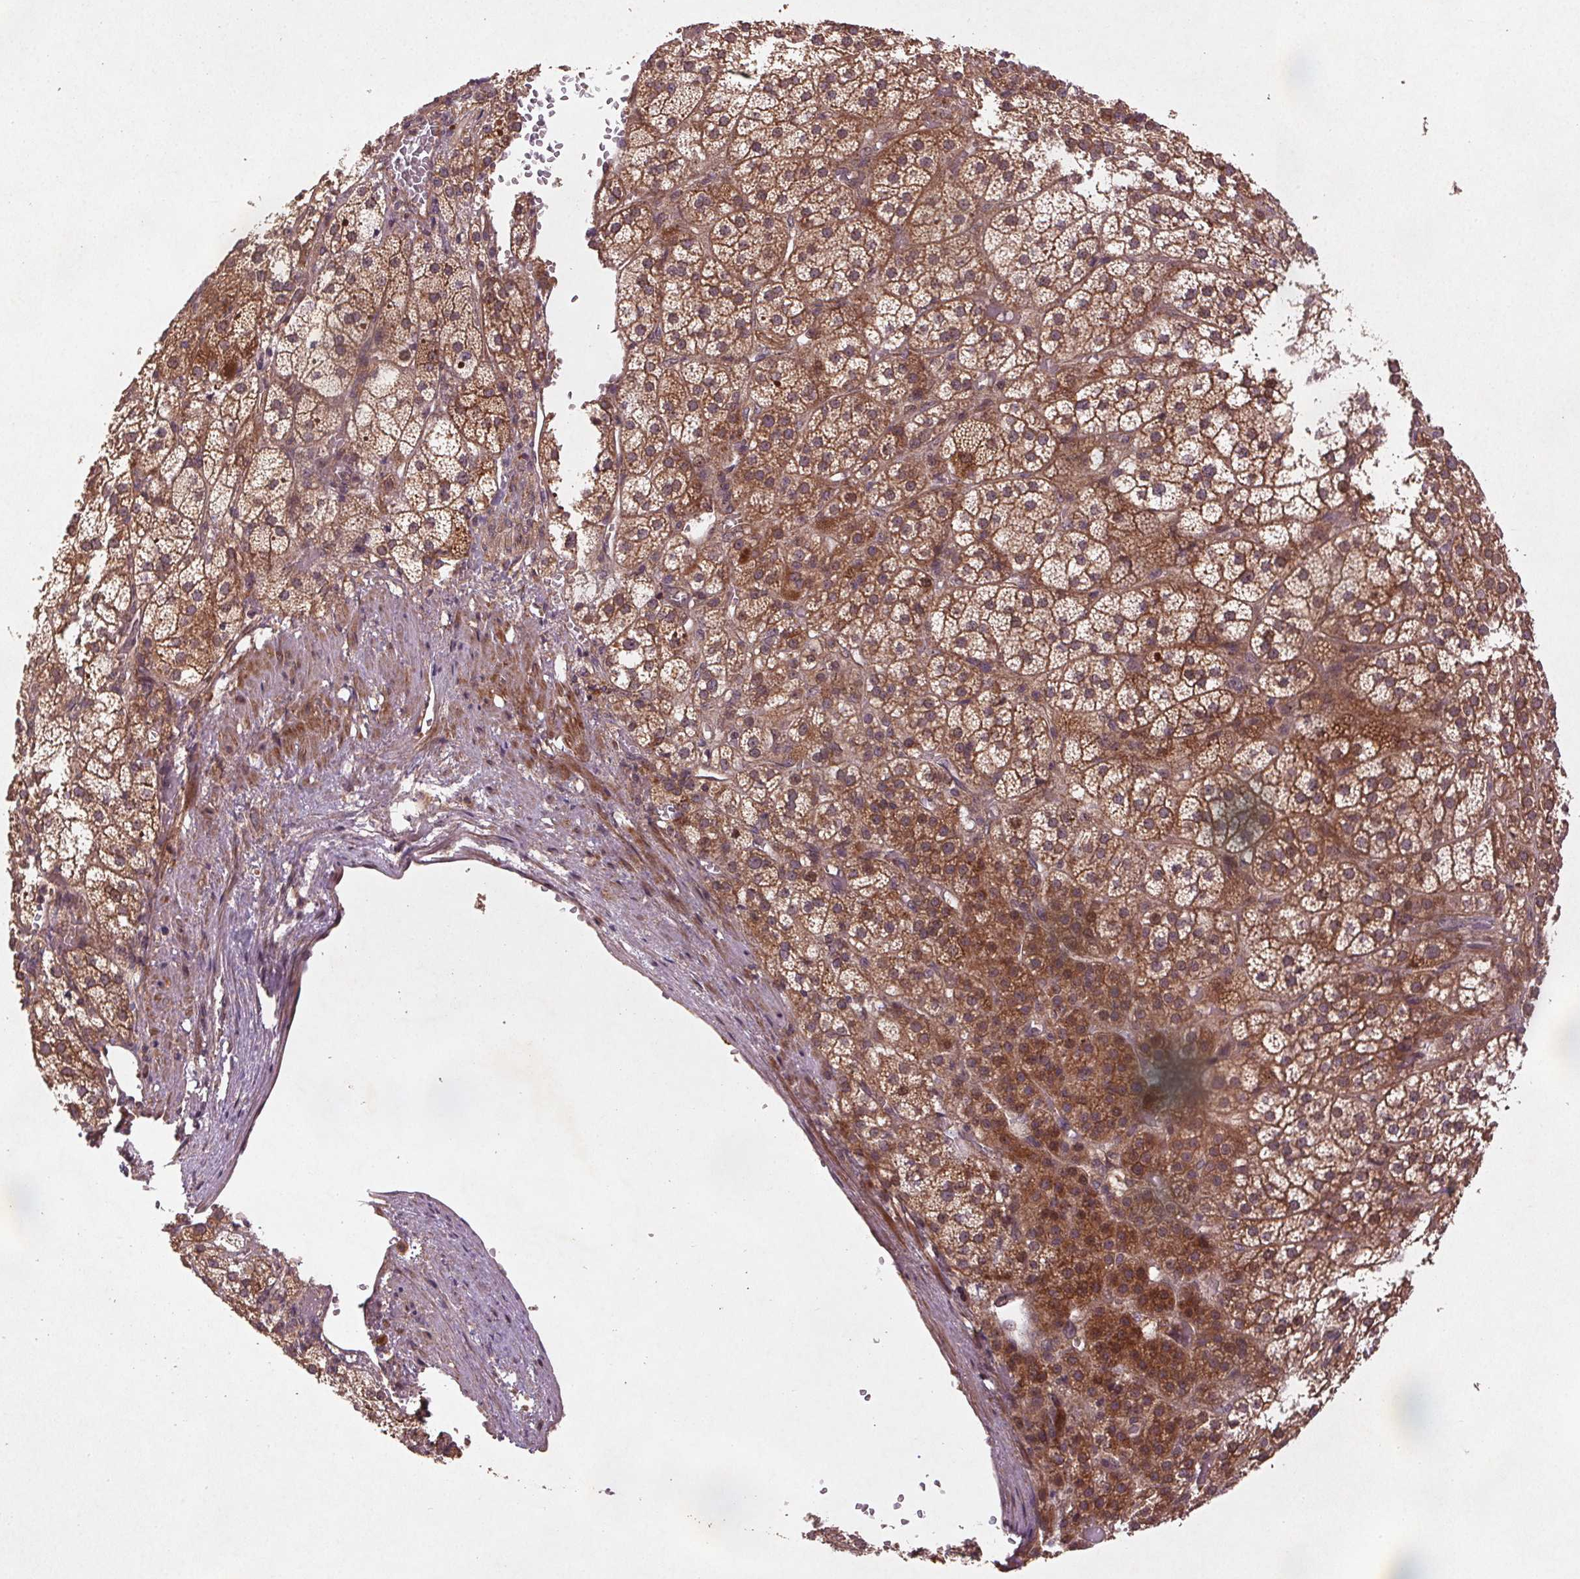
{"staining": {"intensity": "moderate", "quantity": ">75%", "location": "cytoplasmic/membranous"}, "tissue": "adrenal gland", "cell_type": "Glandular cells", "image_type": "normal", "snomed": [{"axis": "morphology", "description": "Normal tissue, NOS"}, {"axis": "topography", "description": "Adrenal gland"}], "caption": "Immunohistochemical staining of benign adrenal gland demonstrates medium levels of moderate cytoplasmic/membranous expression in approximately >75% of glandular cells.", "gene": "SEC14L2", "patient": {"sex": "female", "age": 60}}